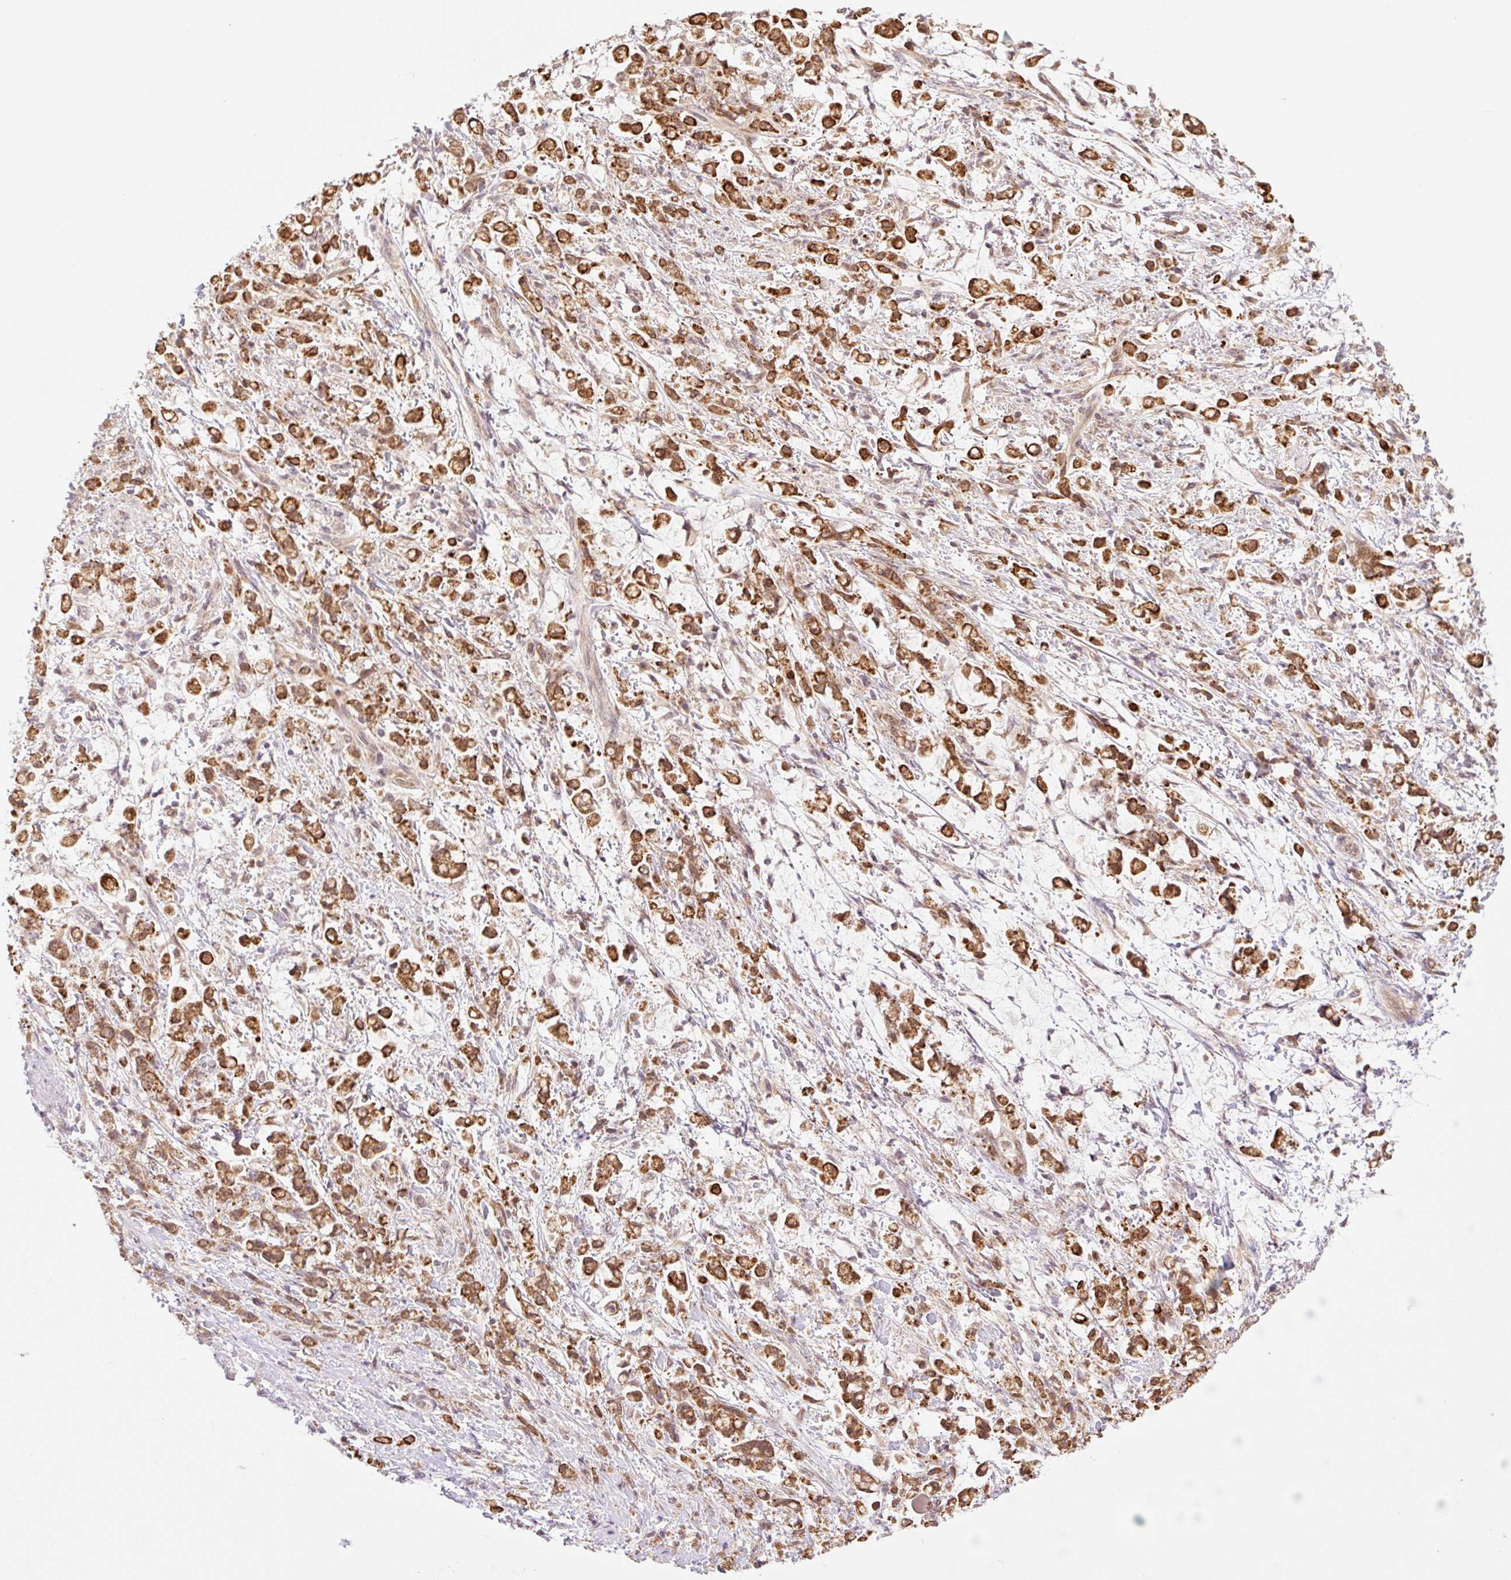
{"staining": {"intensity": "strong", "quantity": ">75%", "location": "cytoplasmic/membranous"}, "tissue": "stomach cancer", "cell_type": "Tumor cells", "image_type": "cancer", "snomed": [{"axis": "morphology", "description": "Adenocarcinoma, NOS"}, {"axis": "topography", "description": "Stomach"}], "caption": "The immunohistochemical stain labels strong cytoplasmic/membranous positivity in tumor cells of stomach adenocarcinoma tissue. The staining is performed using DAB (3,3'-diaminobenzidine) brown chromogen to label protein expression. The nuclei are counter-stained blue using hematoxylin.", "gene": "YJU2B", "patient": {"sex": "female", "age": 60}}